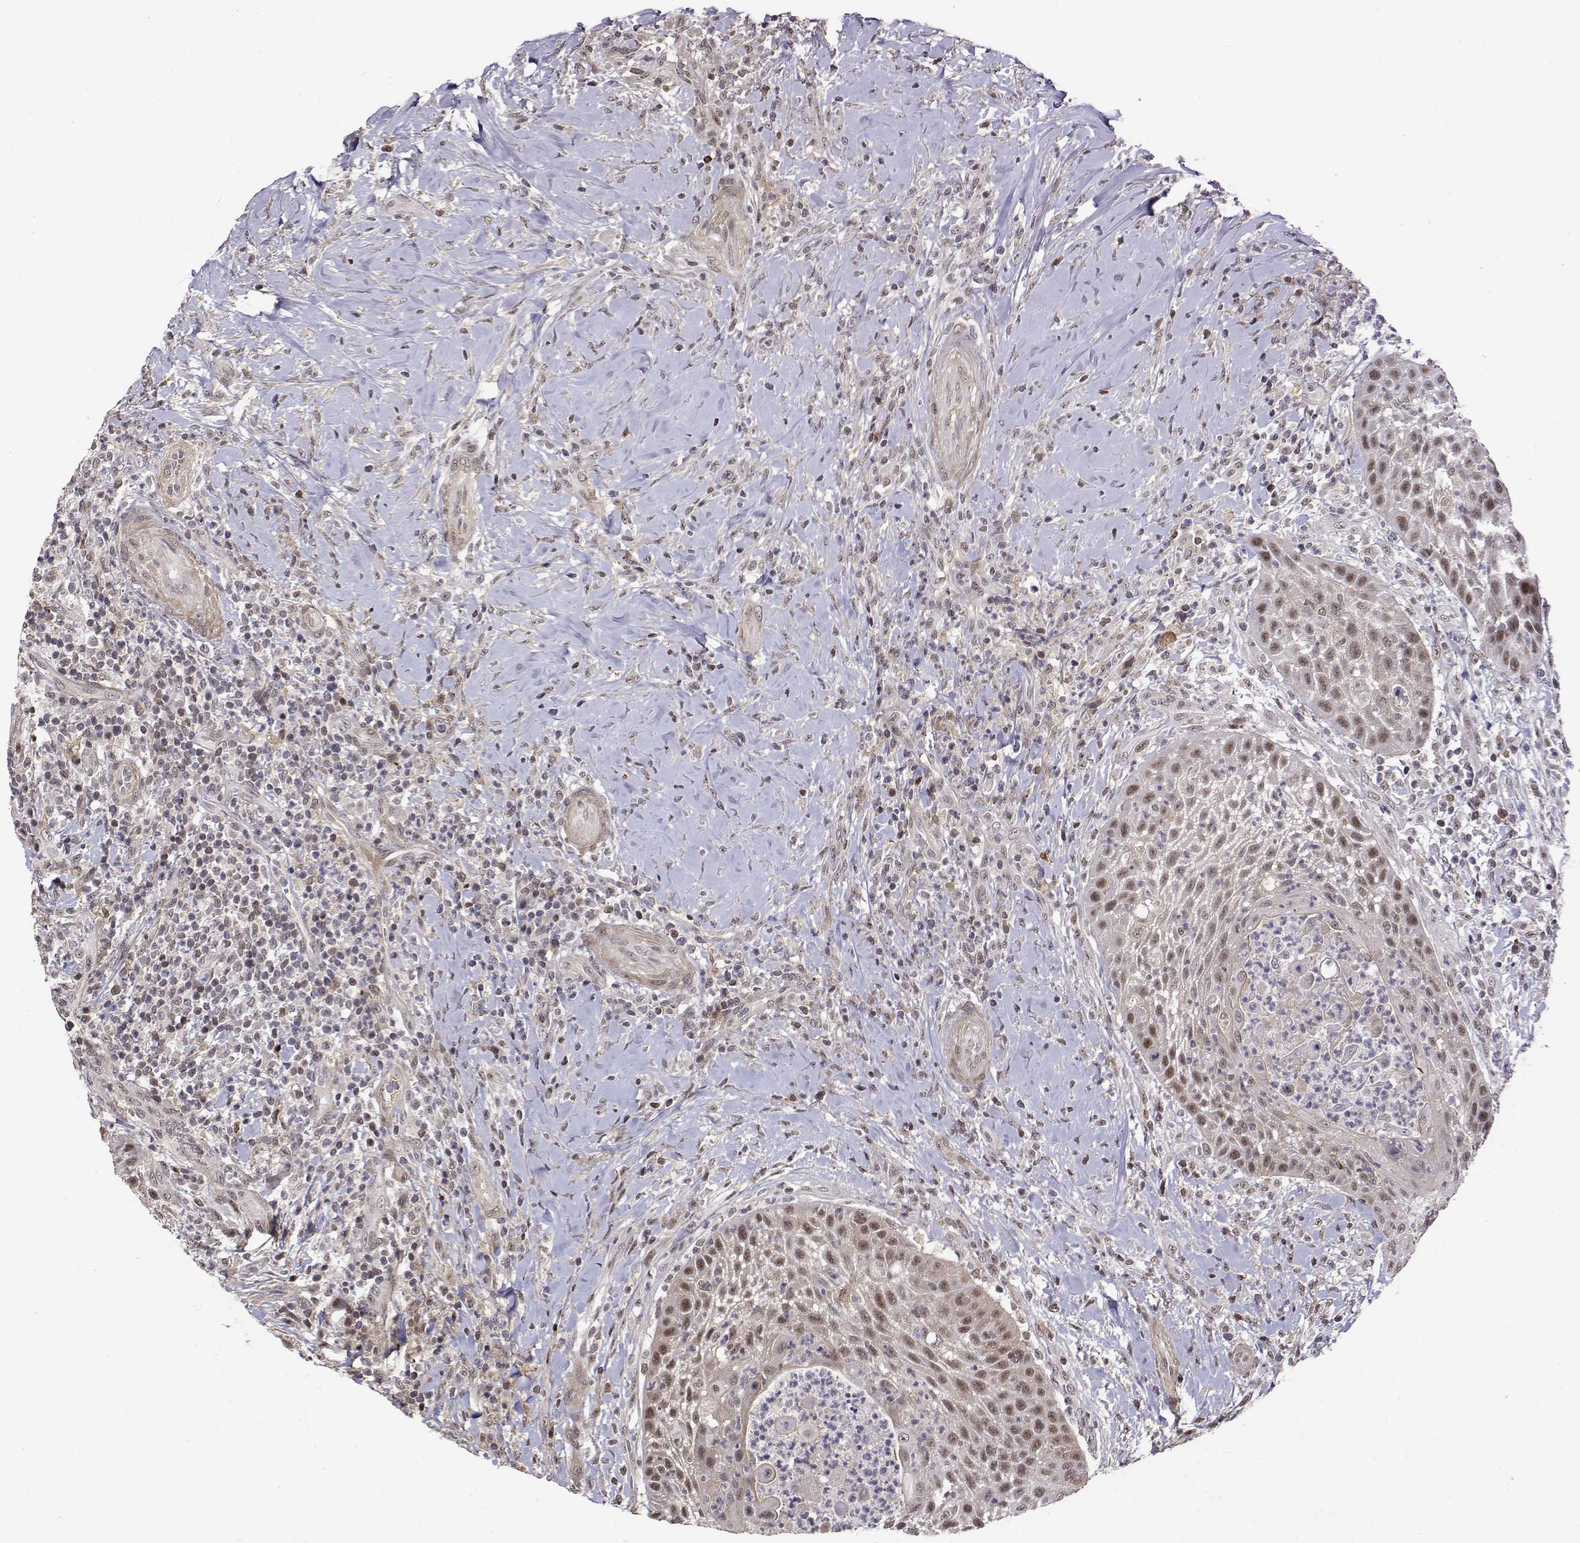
{"staining": {"intensity": "moderate", "quantity": ">75%", "location": "nuclear"}, "tissue": "head and neck cancer", "cell_type": "Tumor cells", "image_type": "cancer", "snomed": [{"axis": "morphology", "description": "Squamous cell carcinoma, NOS"}, {"axis": "topography", "description": "Head-Neck"}], "caption": "Human head and neck squamous cell carcinoma stained with a protein marker exhibits moderate staining in tumor cells.", "gene": "ITGA7", "patient": {"sex": "male", "age": 69}}